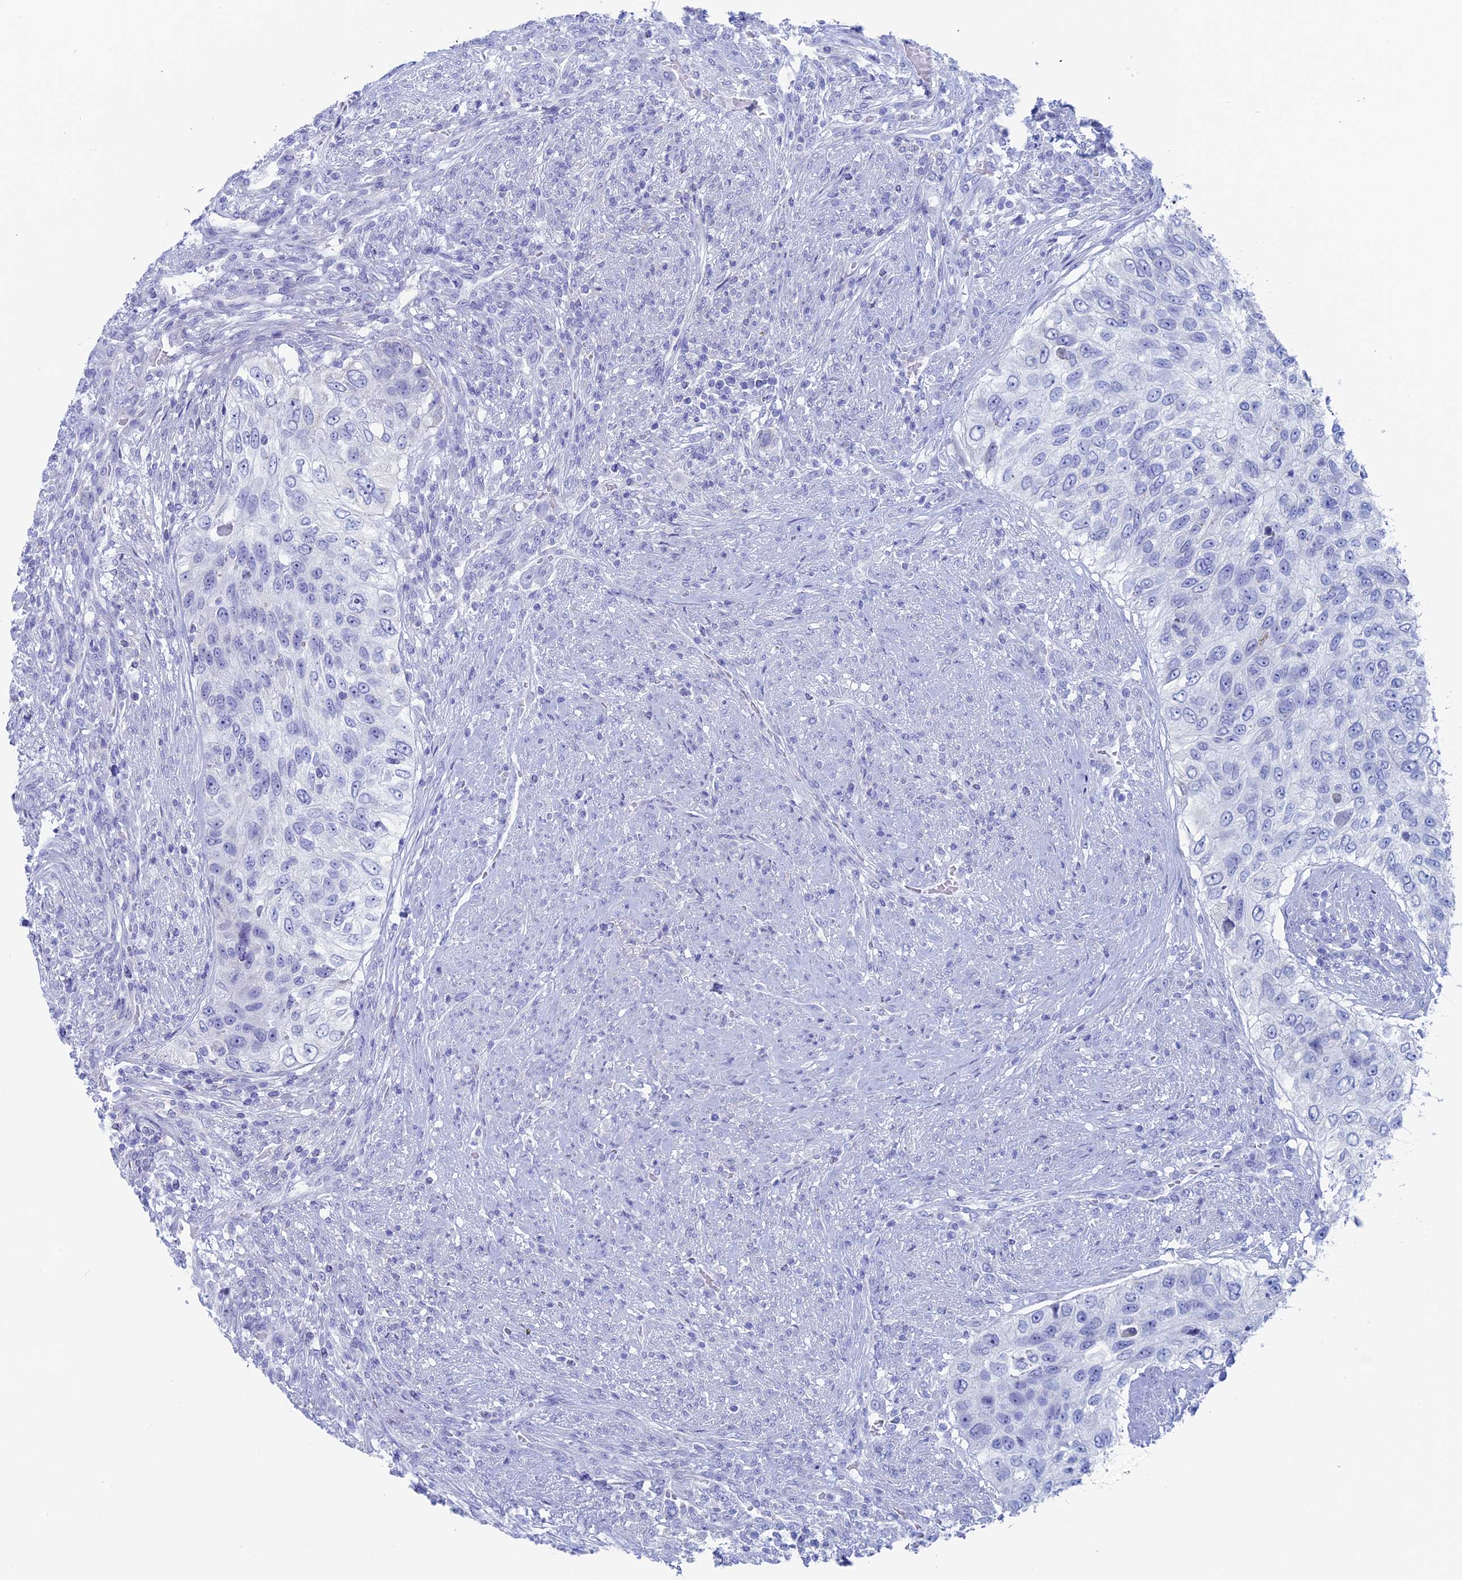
{"staining": {"intensity": "negative", "quantity": "none", "location": "none"}, "tissue": "urothelial cancer", "cell_type": "Tumor cells", "image_type": "cancer", "snomed": [{"axis": "morphology", "description": "Urothelial carcinoma, High grade"}, {"axis": "topography", "description": "Urinary bladder"}], "caption": "IHC image of human high-grade urothelial carcinoma stained for a protein (brown), which displays no staining in tumor cells. (DAB (3,3'-diaminobenzidine) immunohistochemistry, high magnification).", "gene": "MAGEB6", "patient": {"sex": "female", "age": 60}}